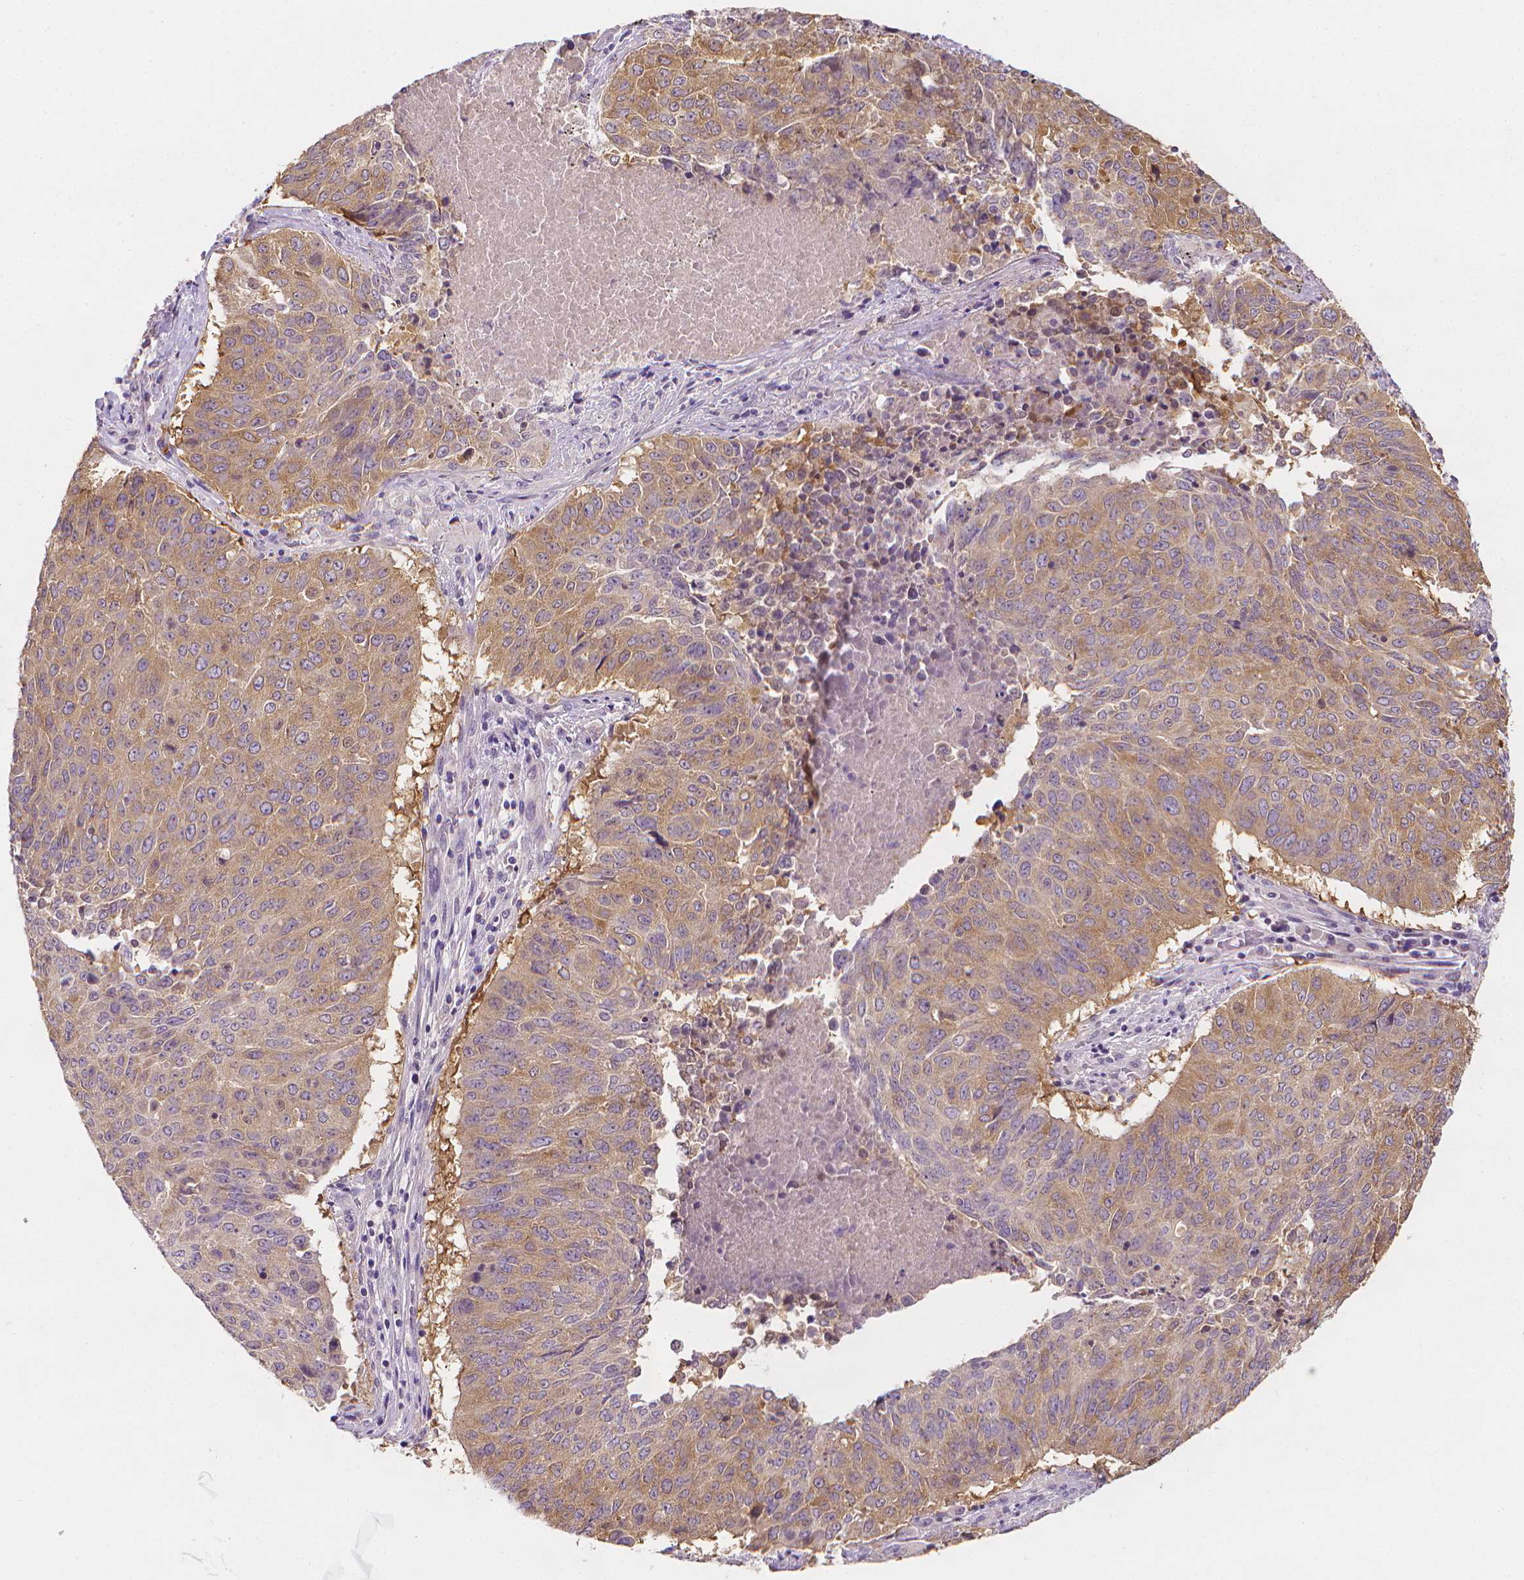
{"staining": {"intensity": "weak", "quantity": "25%-75%", "location": "cytoplasmic/membranous"}, "tissue": "lung cancer", "cell_type": "Tumor cells", "image_type": "cancer", "snomed": [{"axis": "morphology", "description": "Normal tissue, NOS"}, {"axis": "morphology", "description": "Squamous cell carcinoma, NOS"}, {"axis": "topography", "description": "Bronchus"}, {"axis": "topography", "description": "Lung"}], "caption": "Lung squamous cell carcinoma stained with a protein marker shows weak staining in tumor cells.", "gene": "FASN", "patient": {"sex": "male", "age": 64}}